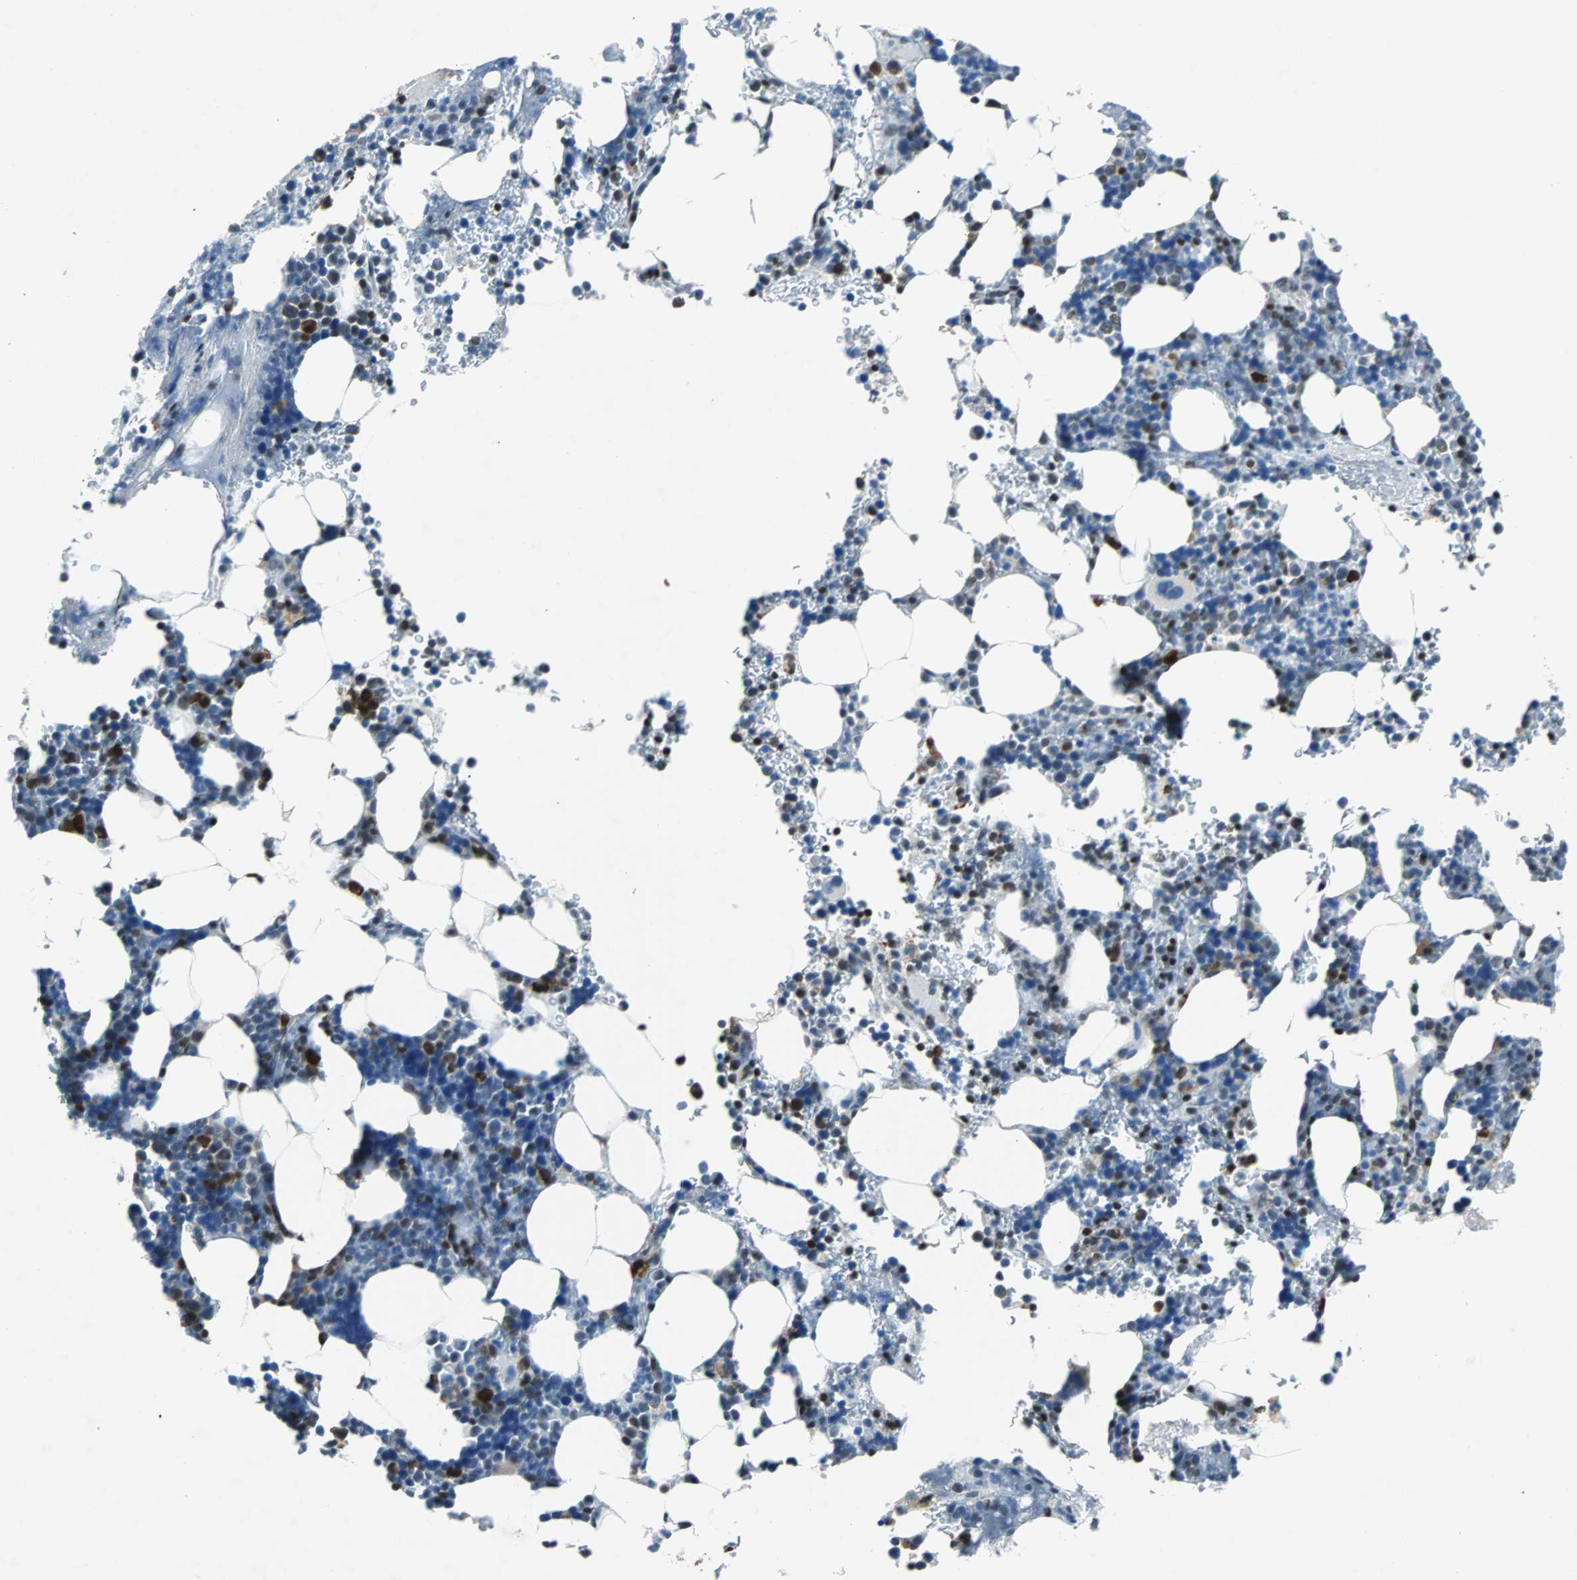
{"staining": {"intensity": "strong", "quantity": "<25%", "location": "nuclear"}, "tissue": "bone marrow", "cell_type": "Hematopoietic cells", "image_type": "normal", "snomed": [{"axis": "morphology", "description": "Normal tissue, NOS"}, {"axis": "topography", "description": "Bone marrow"}], "caption": "Unremarkable bone marrow shows strong nuclear expression in about <25% of hematopoietic cells, visualized by immunohistochemistry. Nuclei are stained in blue.", "gene": "USP28", "patient": {"sex": "female", "age": 73}}